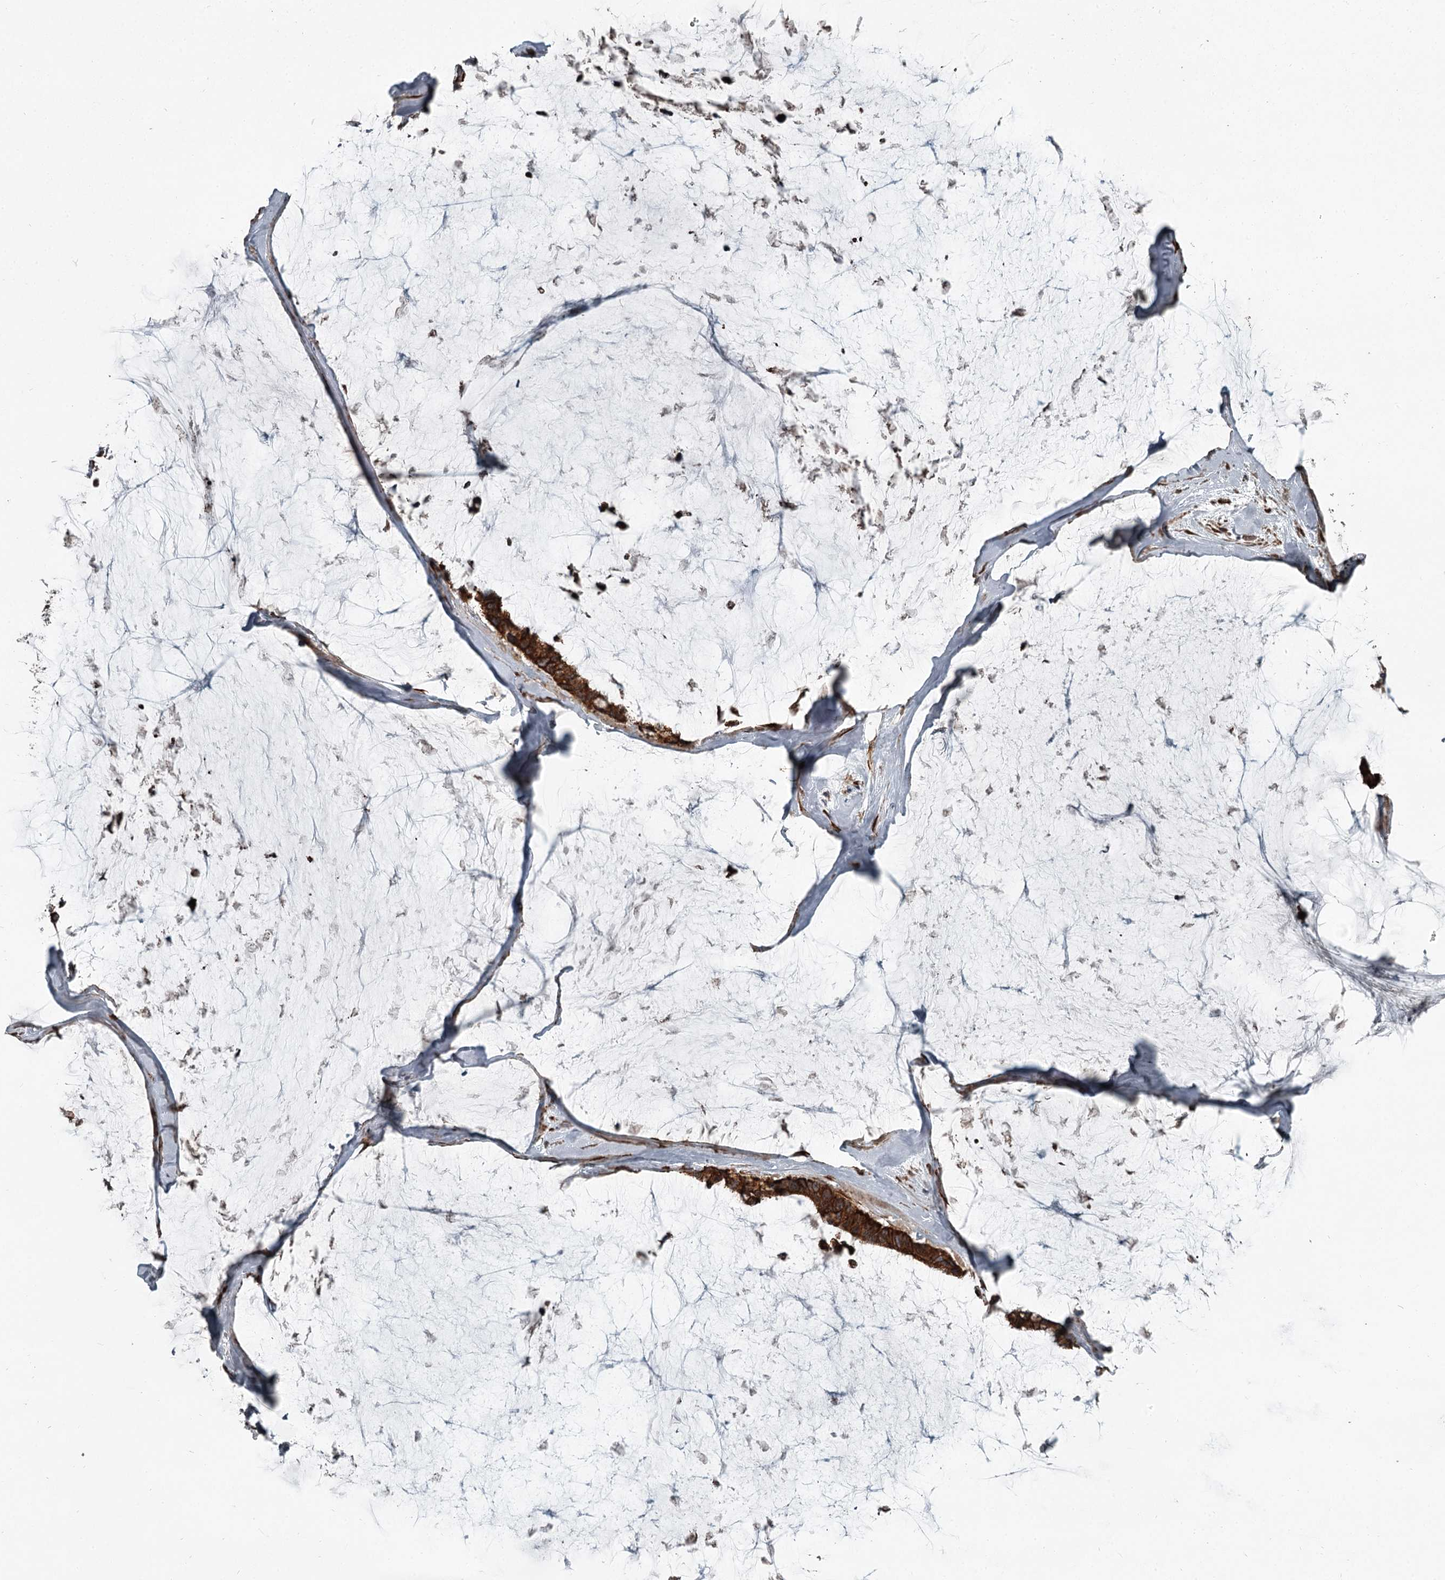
{"staining": {"intensity": "strong", "quantity": ">75%", "location": "cytoplasmic/membranous"}, "tissue": "ovarian cancer", "cell_type": "Tumor cells", "image_type": "cancer", "snomed": [{"axis": "morphology", "description": "Cystadenocarcinoma, mucinous, NOS"}, {"axis": "topography", "description": "Ovary"}], "caption": "Tumor cells display high levels of strong cytoplasmic/membranous staining in approximately >75% of cells in human ovarian cancer (mucinous cystadenocarcinoma).", "gene": "RASSF8", "patient": {"sex": "female", "age": 39}}